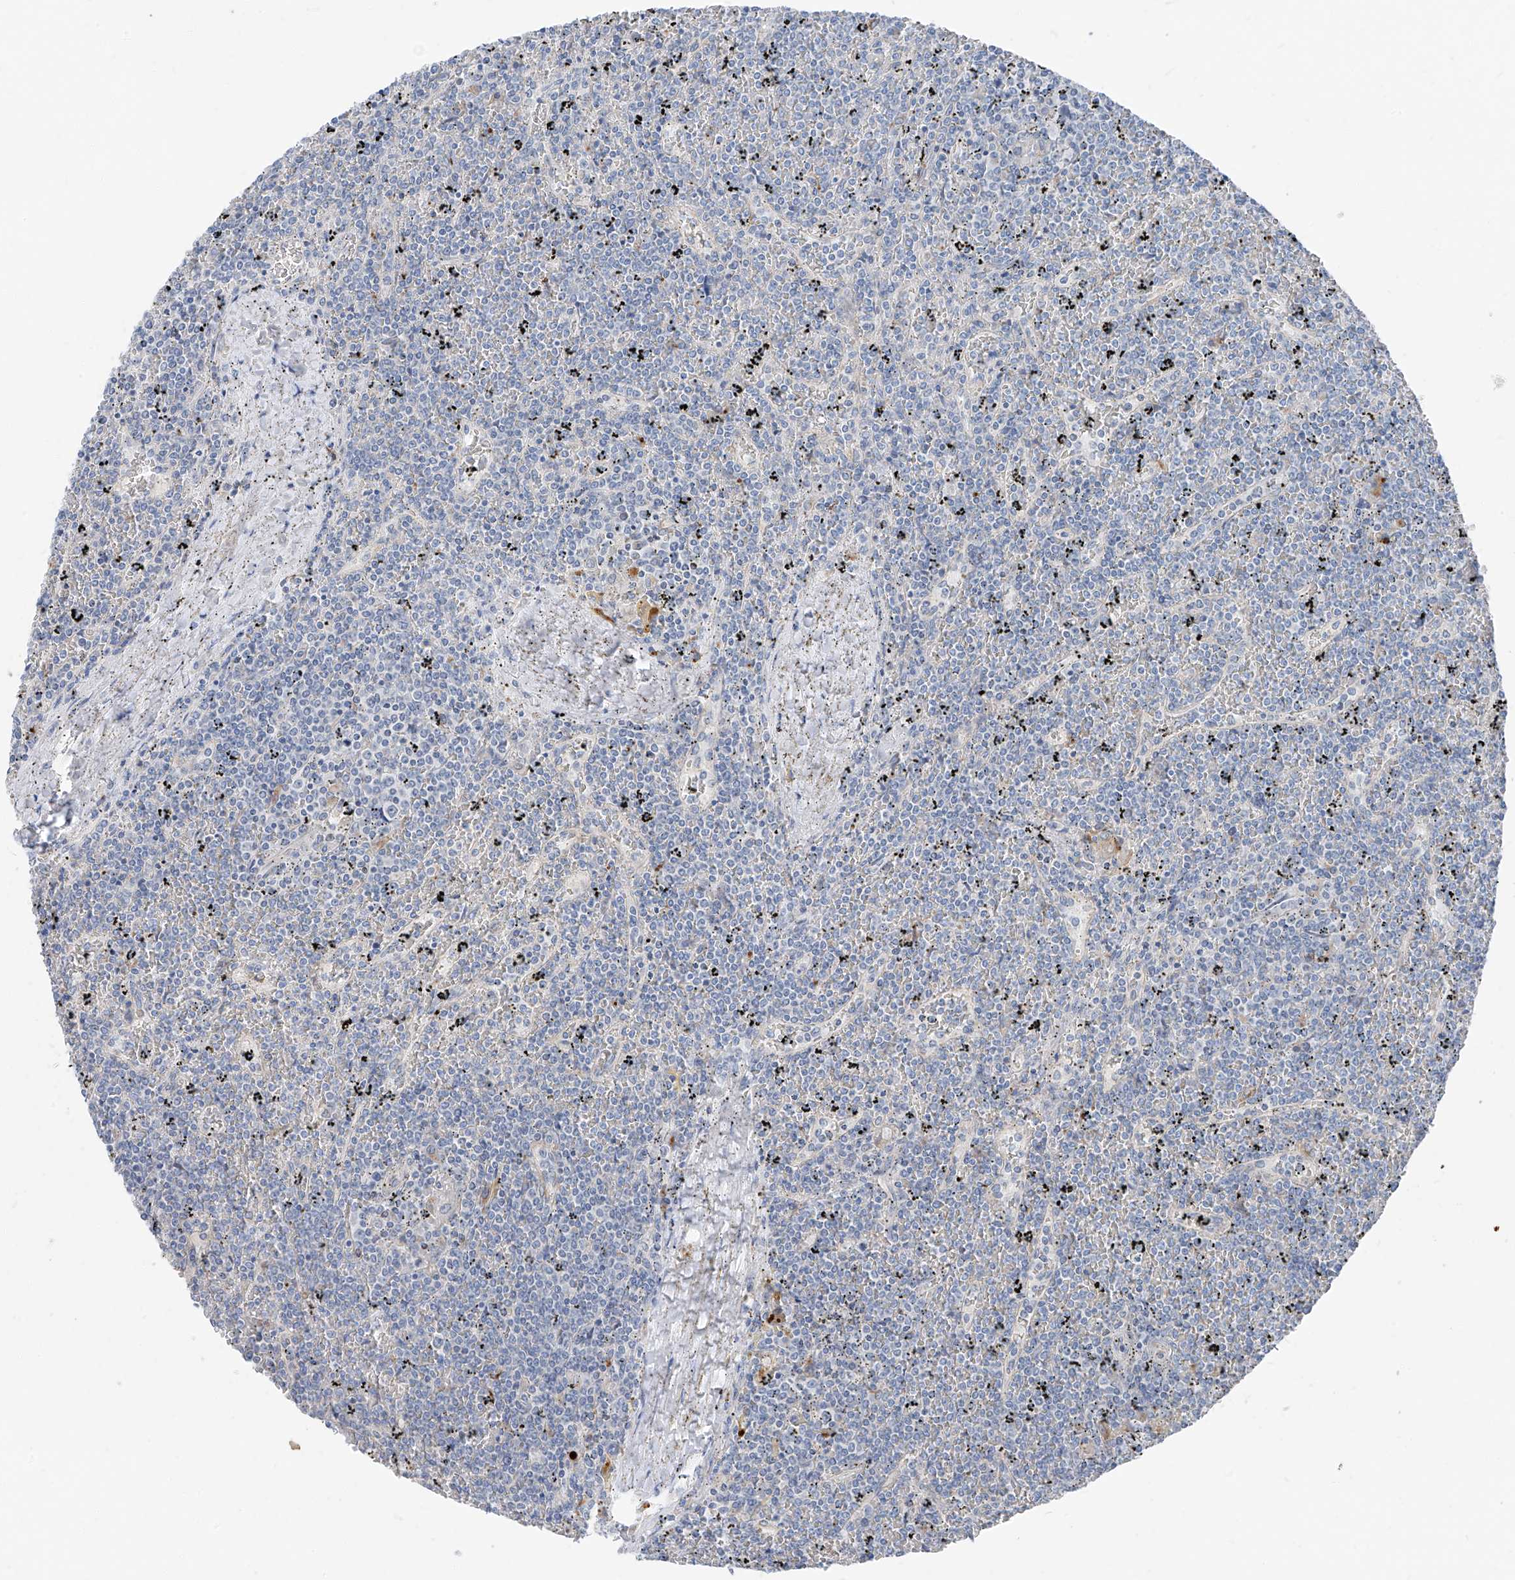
{"staining": {"intensity": "negative", "quantity": "none", "location": "none"}, "tissue": "lymphoma", "cell_type": "Tumor cells", "image_type": "cancer", "snomed": [{"axis": "morphology", "description": "Malignant lymphoma, non-Hodgkin's type, Low grade"}, {"axis": "topography", "description": "Spleen"}], "caption": "DAB (3,3'-diaminobenzidine) immunohistochemical staining of human lymphoma displays no significant staining in tumor cells. The staining was performed using DAB (3,3'-diaminobenzidine) to visualize the protein expression in brown, while the nuclei were stained in blue with hematoxylin (Magnification: 20x).", "gene": "GPR137C", "patient": {"sex": "female", "age": 19}}